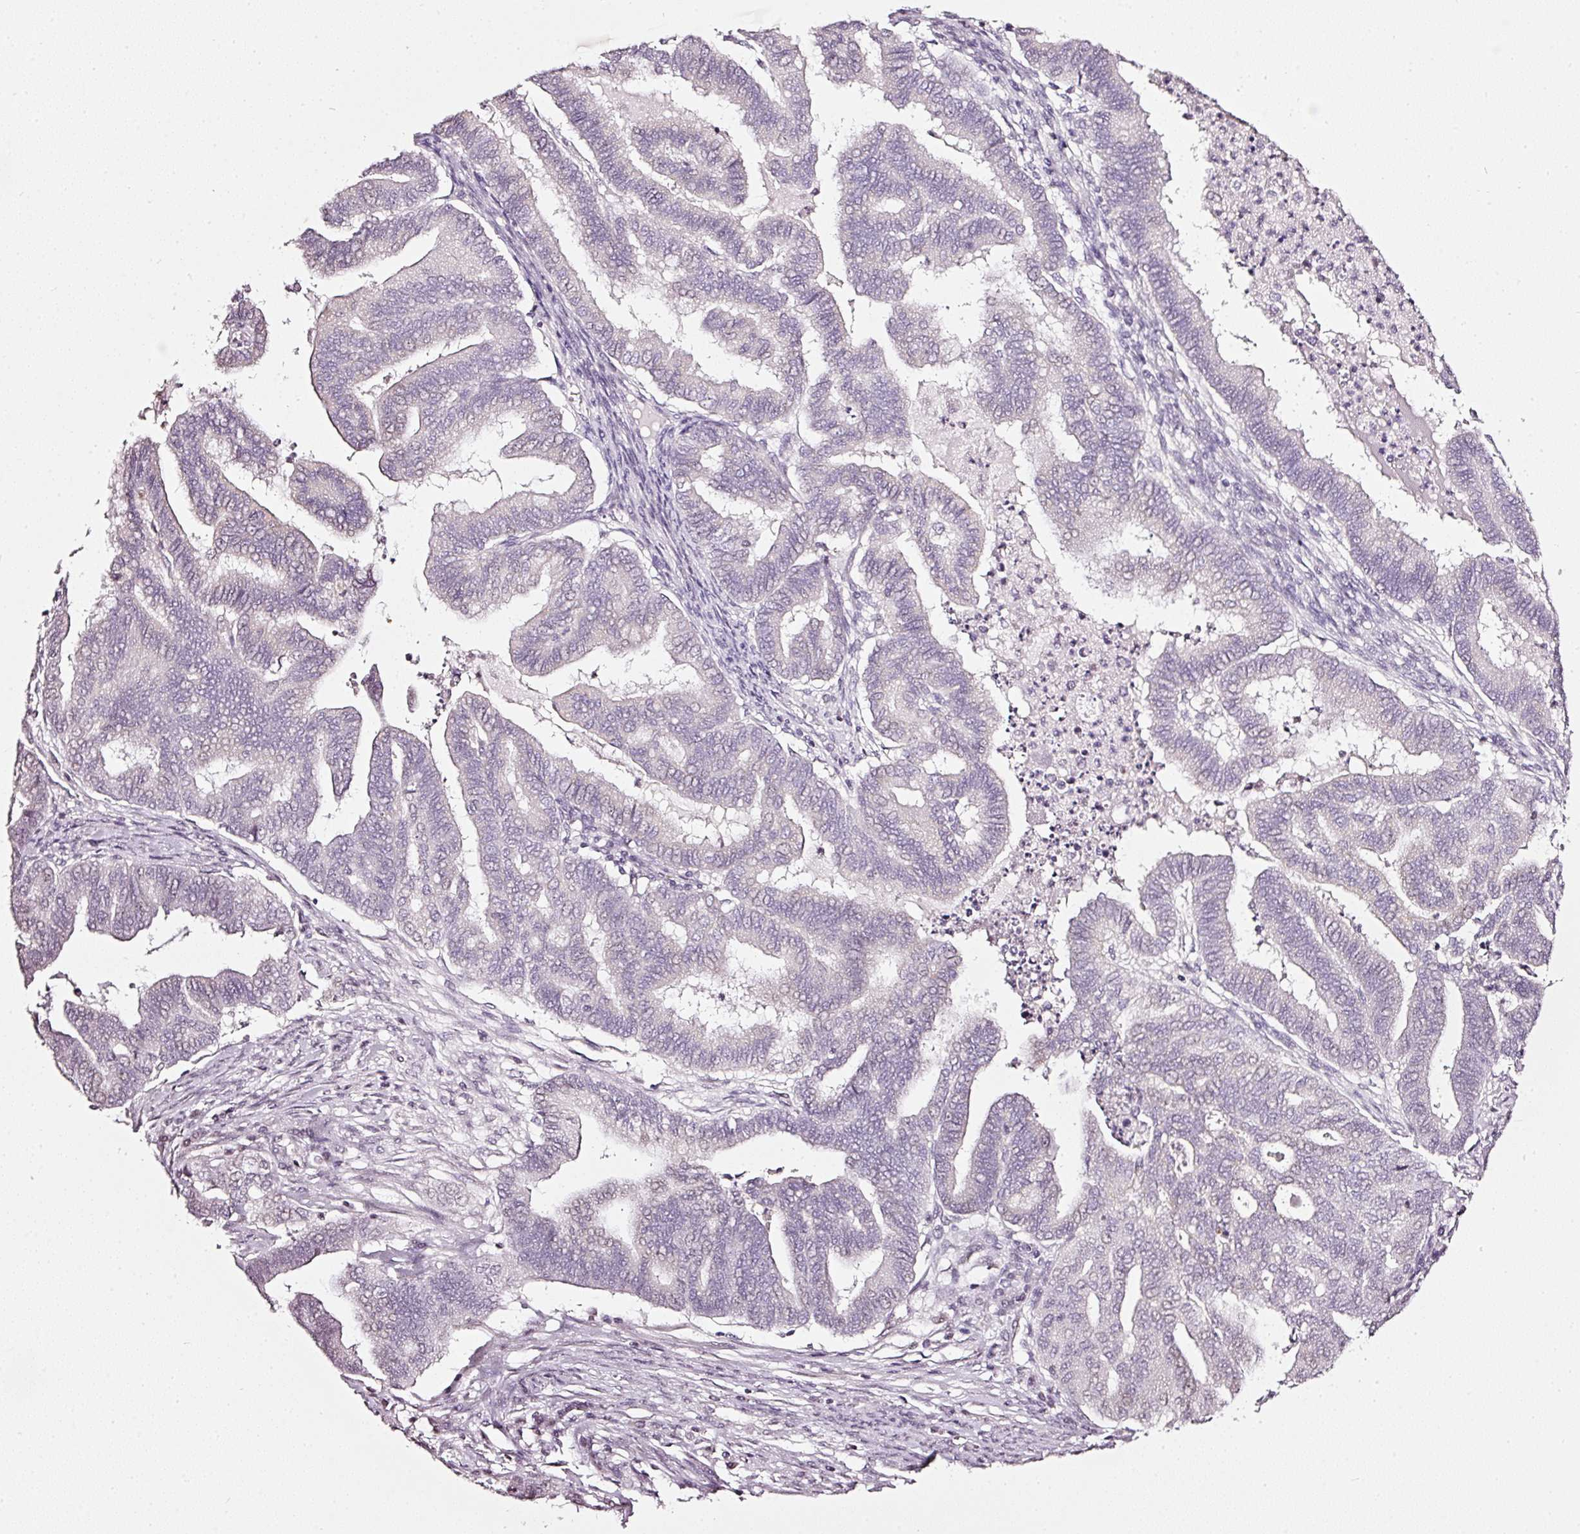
{"staining": {"intensity": "weak", "quantity": "<25%", "location": "cytoplasmic/membranous"}, "tissue": "endometrial cancer", "cell_type": "Tumor cells", "image_type": "cancer", "snomed": [{"axis": "morphology", "description": "Adenocarcinoma, NOS"}, {"axis": "topography", "description": "Endometrium"}], "caption": "An immunohistochemistry image of endometrial adenocarcinoma is shown. There is no staining in tumor cells of endometrial adenocarcinoma.", "gene": "NRDE2", "patient": {"sex": "female", "age": 79}}